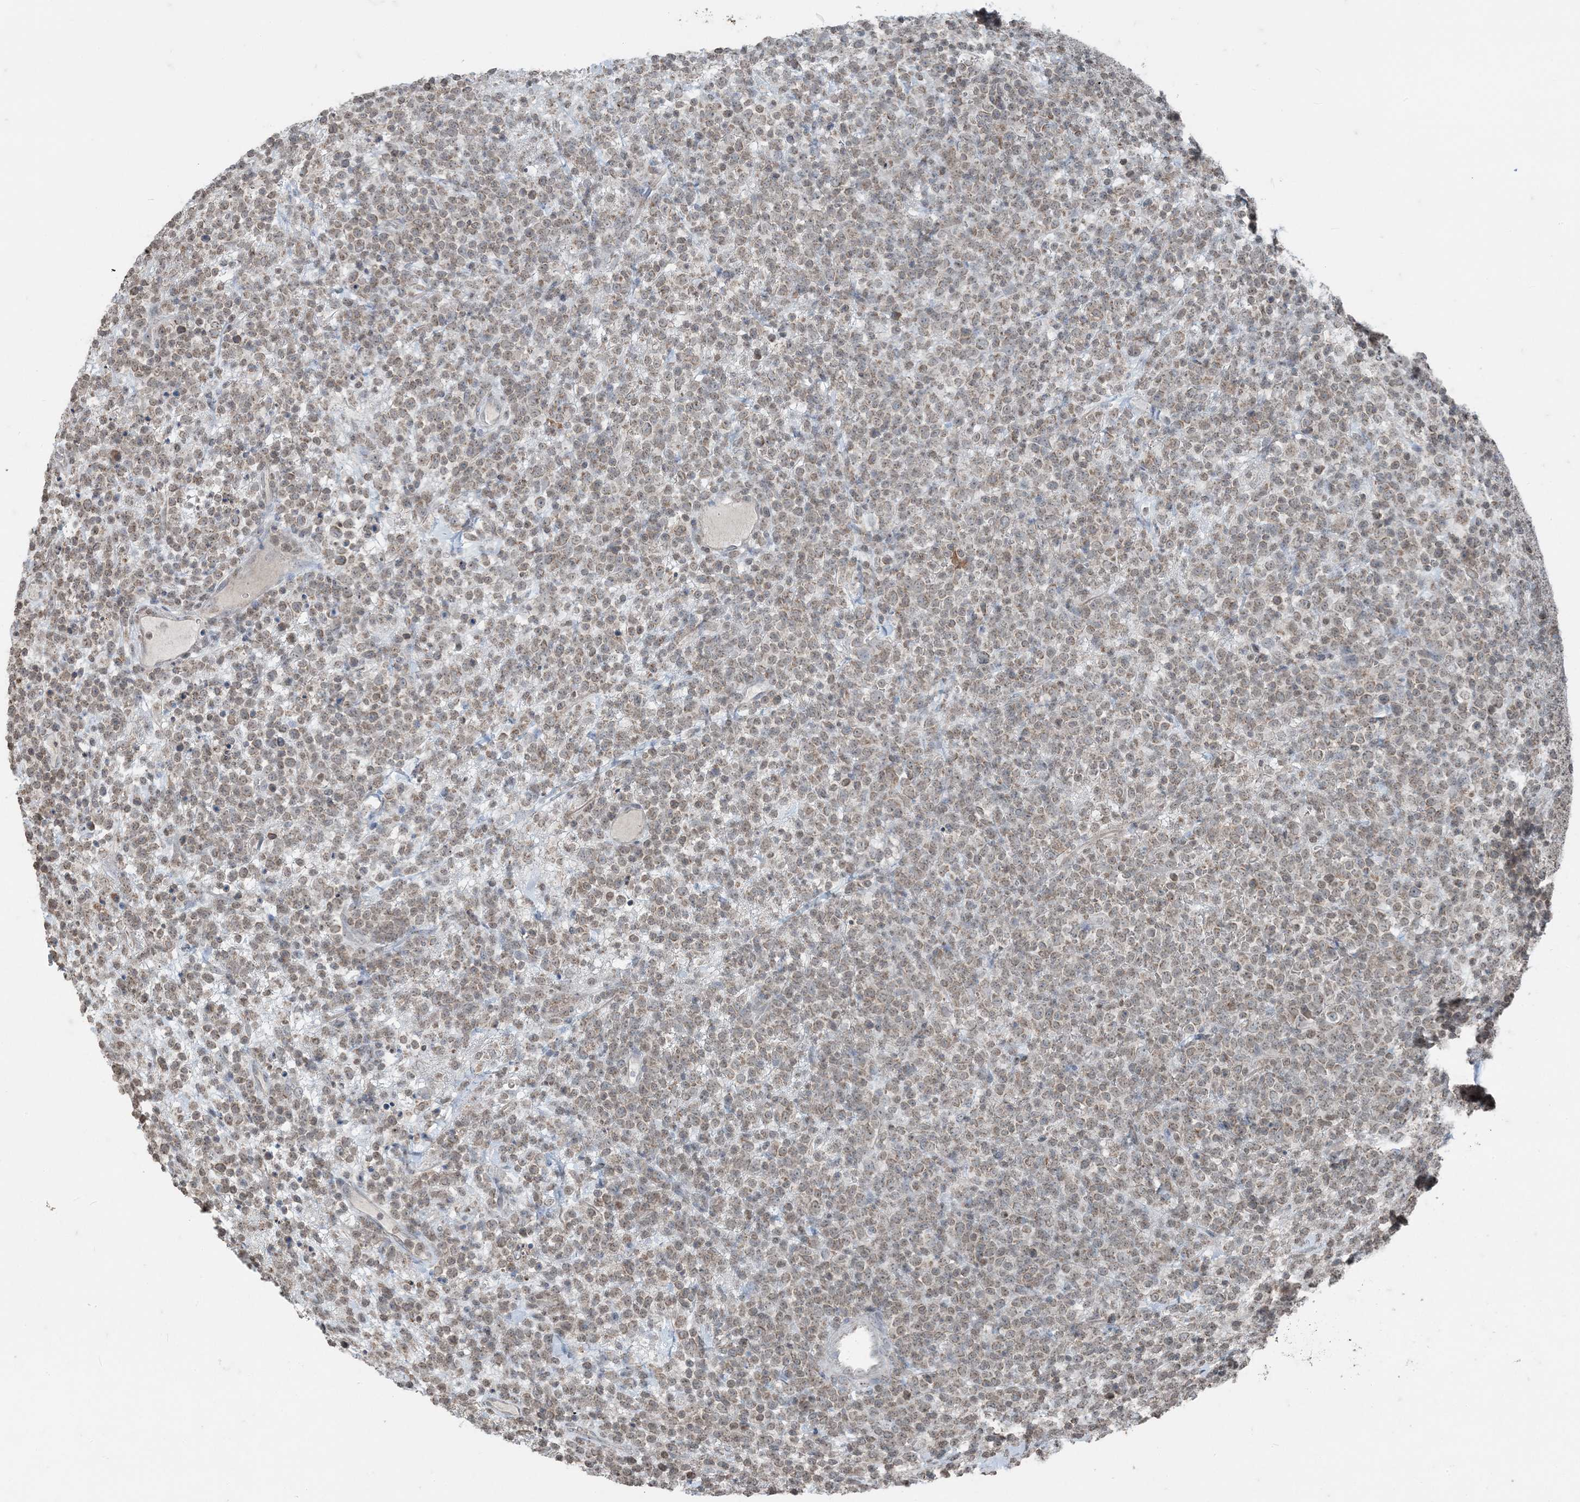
{"staining": {"intensity": "moderate", "quantity": ">75%", "location": "cytoplasmic/membranous"}, "tissue": "lymphoma", "cell_type": "Tumor cells", "image_type": "cancer", "snomed": [{"axis": "morphology", "description": "Malignant lymphoma, non-Hodgkin's type, High grade"}, {"axis": "topography", "description": "Colon"}], "caption": "Human lymphoma stained for a protein (brown) demonstrates moderate cytoplasmic/membranous positive staining in approximately >75% of tumor cells.", "gene": "GNL1", "patient": {"sex": "female", "age": 53}}